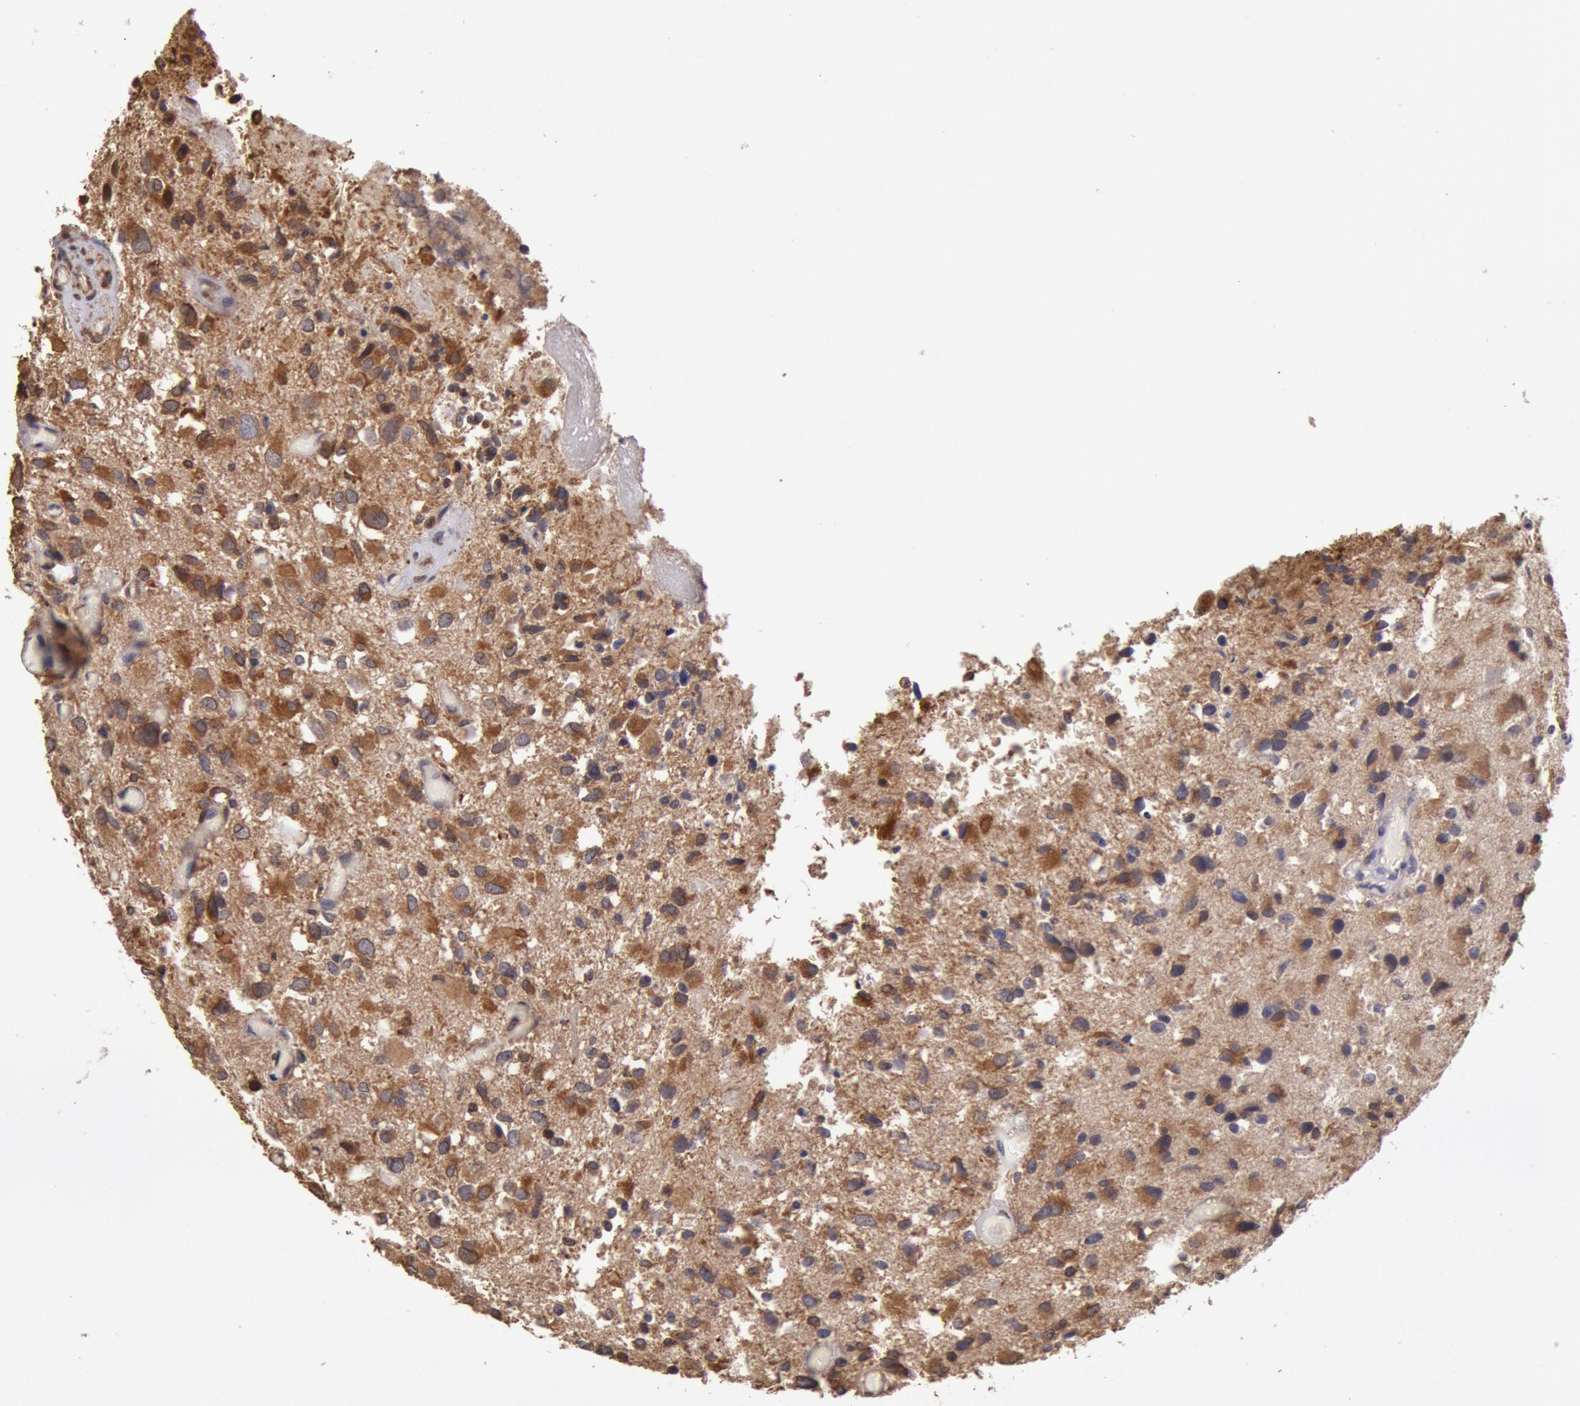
{"staining": {"intensity": "strong", "quantity": ">75%", "location": "cytoplasmic/membranous"}, "tissue": "glioma", "cell_type": "Tumor cells", "image_type": "cancer", "snomed": [{"axis": "morphology", "description": "Glioma, malignant, High grade"}, {"axis": "topography", "description": "Brain"}], "caption": "Immunohistochemical staining of glioma reveals high levels of strong cytoplasmic/membranous protein expression in approximately >75% of tumor cells.", "gene": "COMT", "patient": {"sex": "male", "age": 69}}